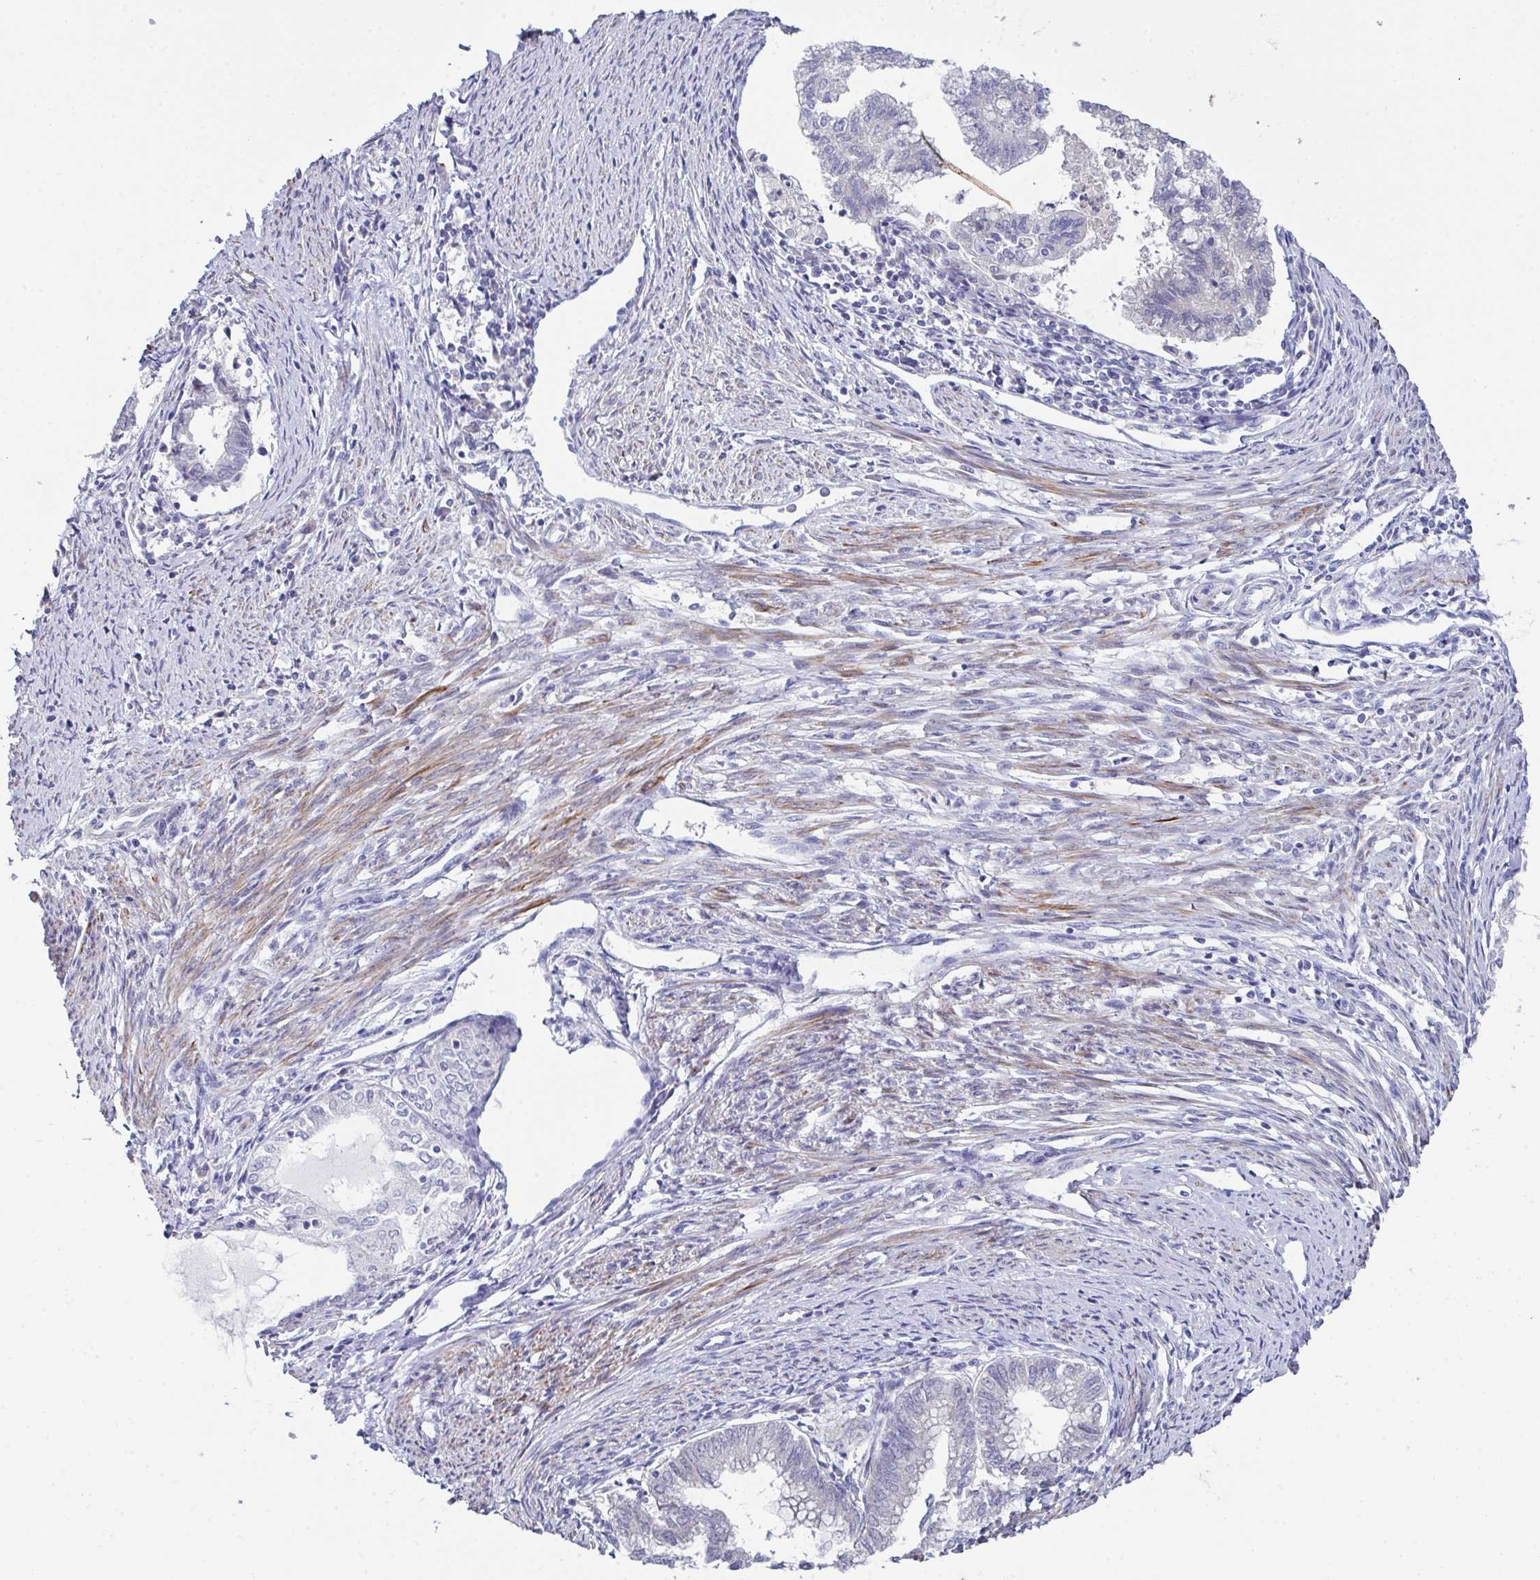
{"staining": {"intensity": "negative", "quantity": "none", "location": "none"}, "tissue": "endometrial cancer", "cell_type": "Tumor cells", "image_type": "cancer", "snomed": [{"axis": "morphology", "description": "Adenocarcinoma, NOS"}, {"axis": "topography", "description": "Endometrium"}], "caption": "Immunohistochemical staining of human endometrial cancer (adenocarcinoma) displays no significant expression in tumor cells. (IHC, brightfield microscopy, high magnification).", "gene": "CFAP97D1", "patient": {"sex": "female", "age": 79}}